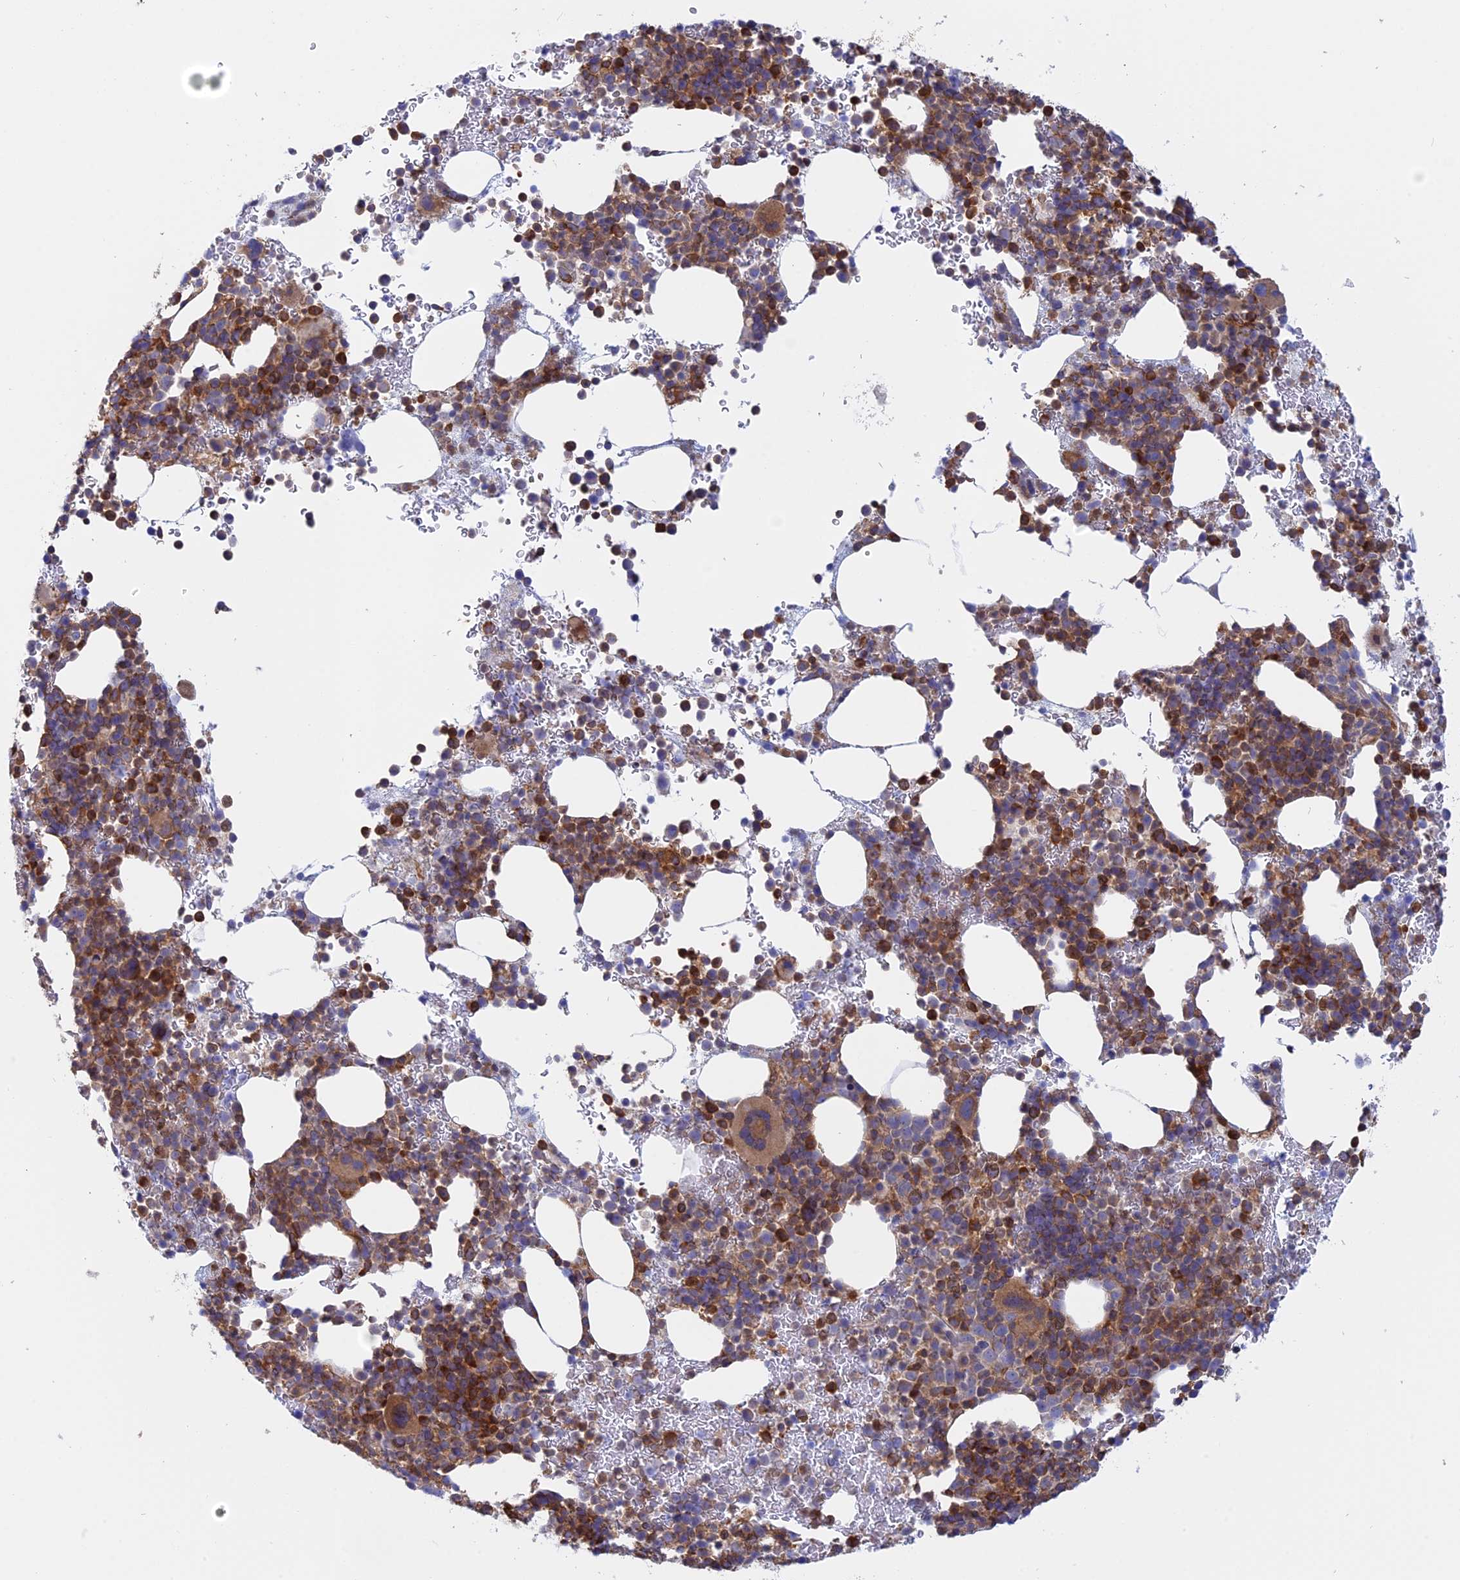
{"staining": {"intensity": "strong", "quantity": "25%-75%", "location": "cytoplasmic/membranous"}, "tissue": "bone marrow", "cell_type": "Hematopoietic cells", "image_type": "normal", "snomed": [{"axis": "morphology", "description": "Normal tissue, NOS"}, {"axis": "topography", "description": "Bone marrow"}], "caption": "An image showing strong cytoplasmic/membranous positivity in about 25%-75% of hematopoietic cells in unremarkable bone marrow, as visualized by brown immunohistochemical staining.", "gene": "GMIP", "patient": {"sex": "female", "age": 82}}